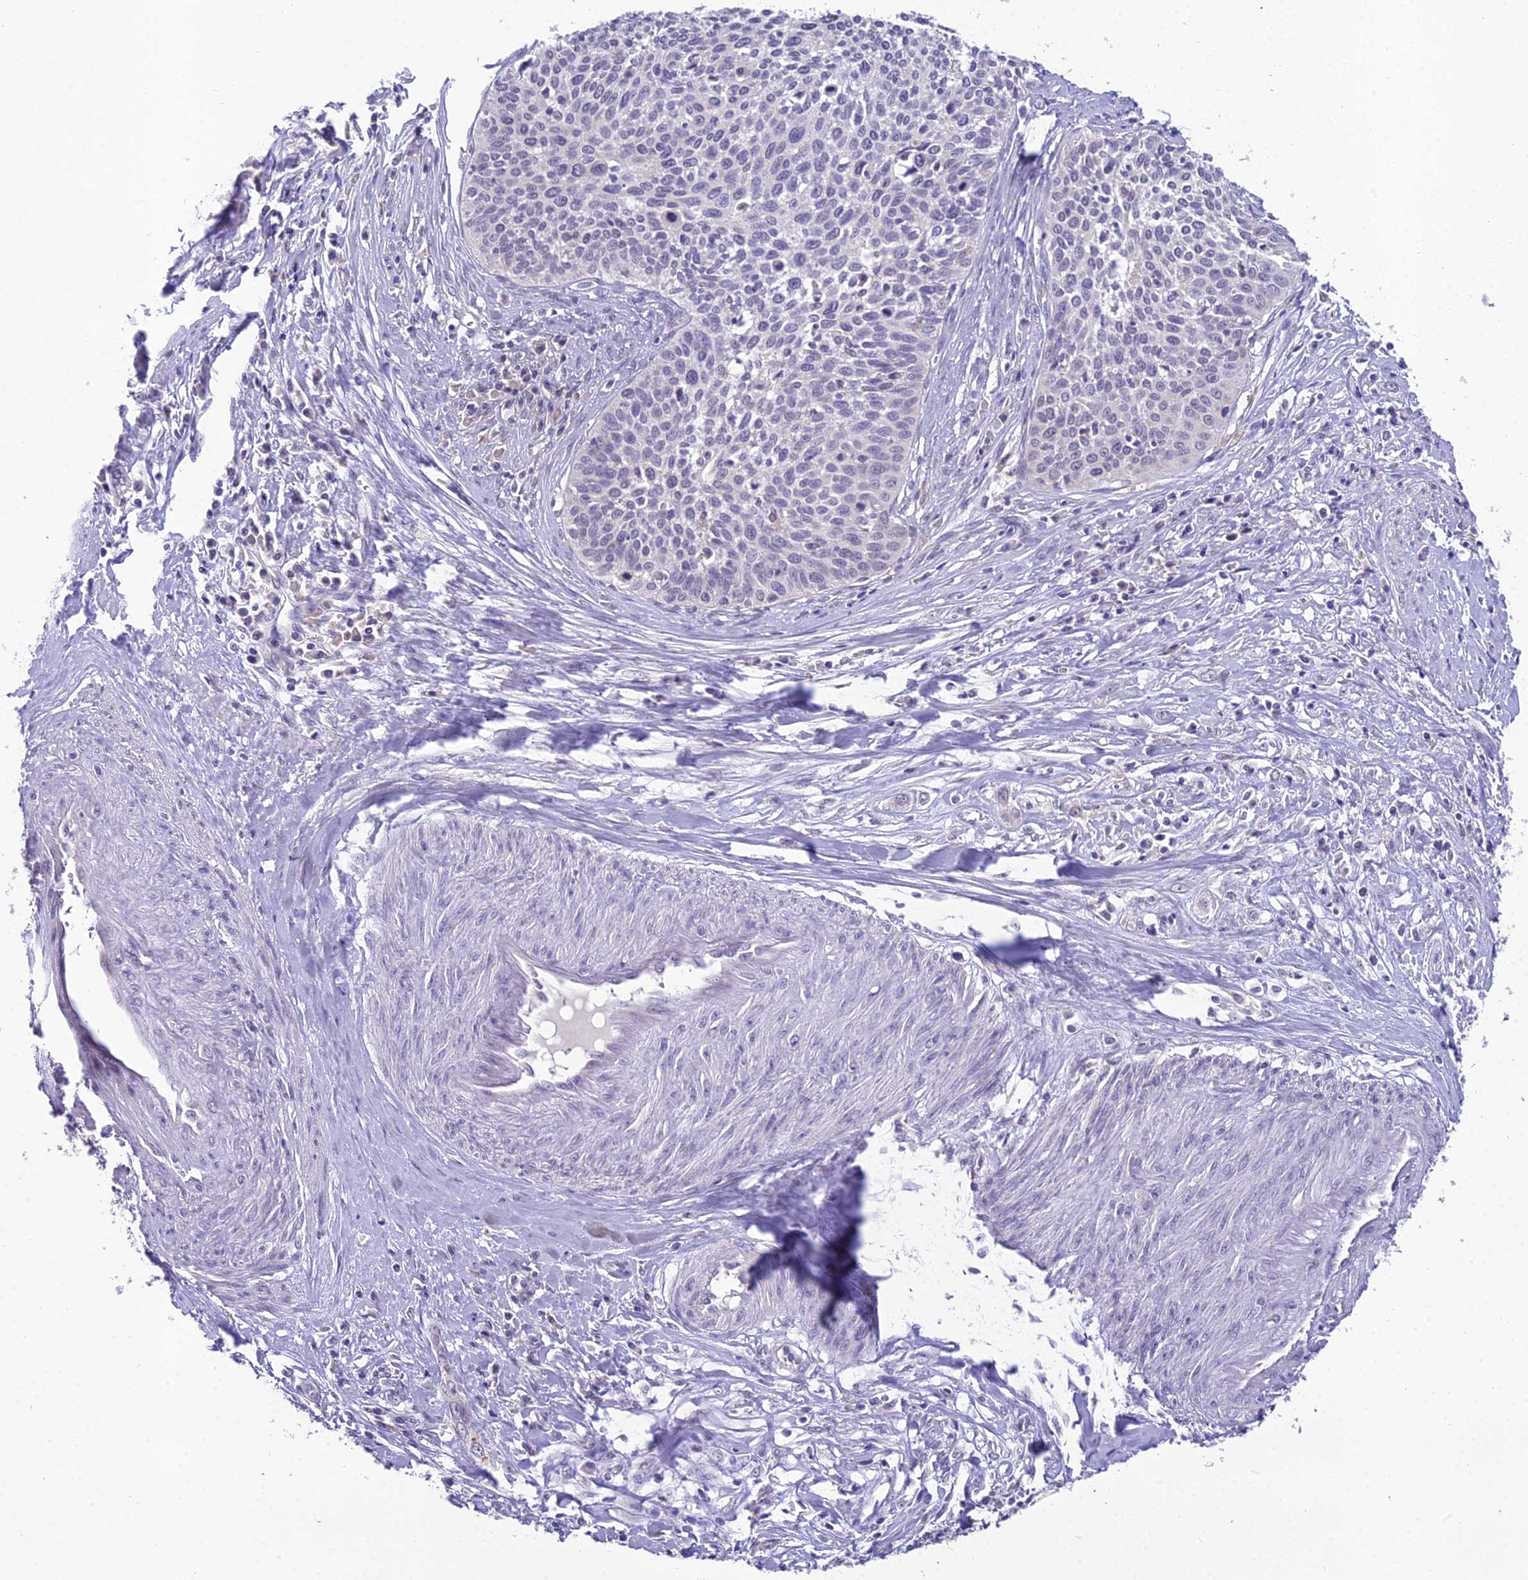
{"staining": {"intensity": "negative", "quantity": "none", "location": "none"}, "tissue": "cervical cancer", "cell_type": "Tumor cells", "image_type": "cancer", "snomed": [{"axis": "morphology", "description": "Squamous cell carcinoma, NOS"}, {"axis": "topography", "description": "Cervix"}], "caption": "Immunohistochemical staining of human cervical cancer (squamous cell carcinoma) reveals no significant staining in tumor cells.", "gene": "MIIP", "patient": {"sex": "female", "age": 34}}